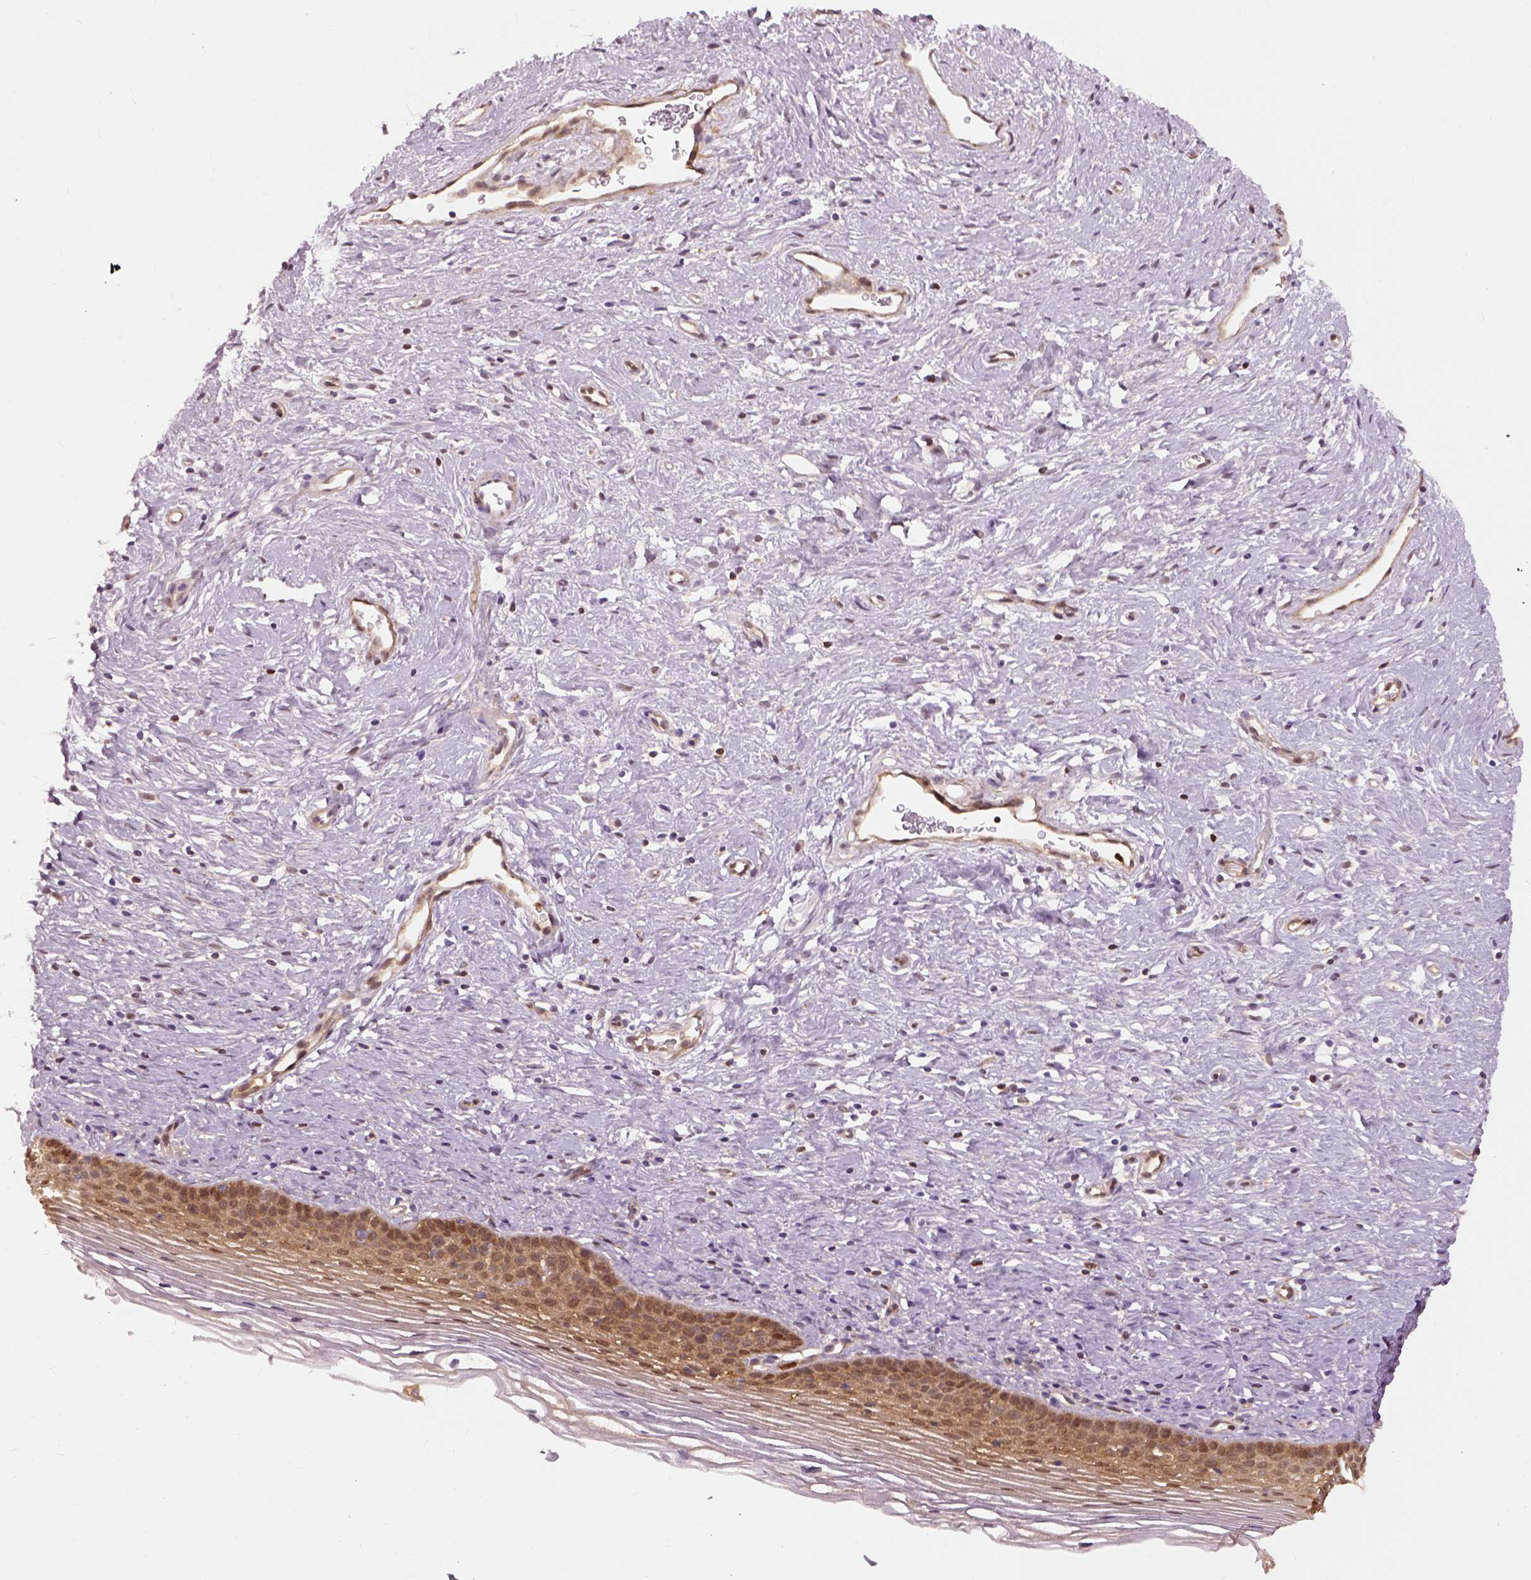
{"staining": {"intensity": "moderate", "quantity": ">75%", "location": "cytoplasmic/membranous"}, "tissue": "cervix", "cell_type": "Glandular cells", "image_type": "normal", "snomed": [{"axis": "morphology", "description": "Normal tissue, NOS"}, {"axis": "topography", "description": "Cervix"}], "caption": "Brown immunohistochemical staining in normal cervix reveals moderate cytoplasmic/membranous positivity in about >75% of glandular cells.", "gene": "GPI", "patient": {"sex": "female", "age": 39}}